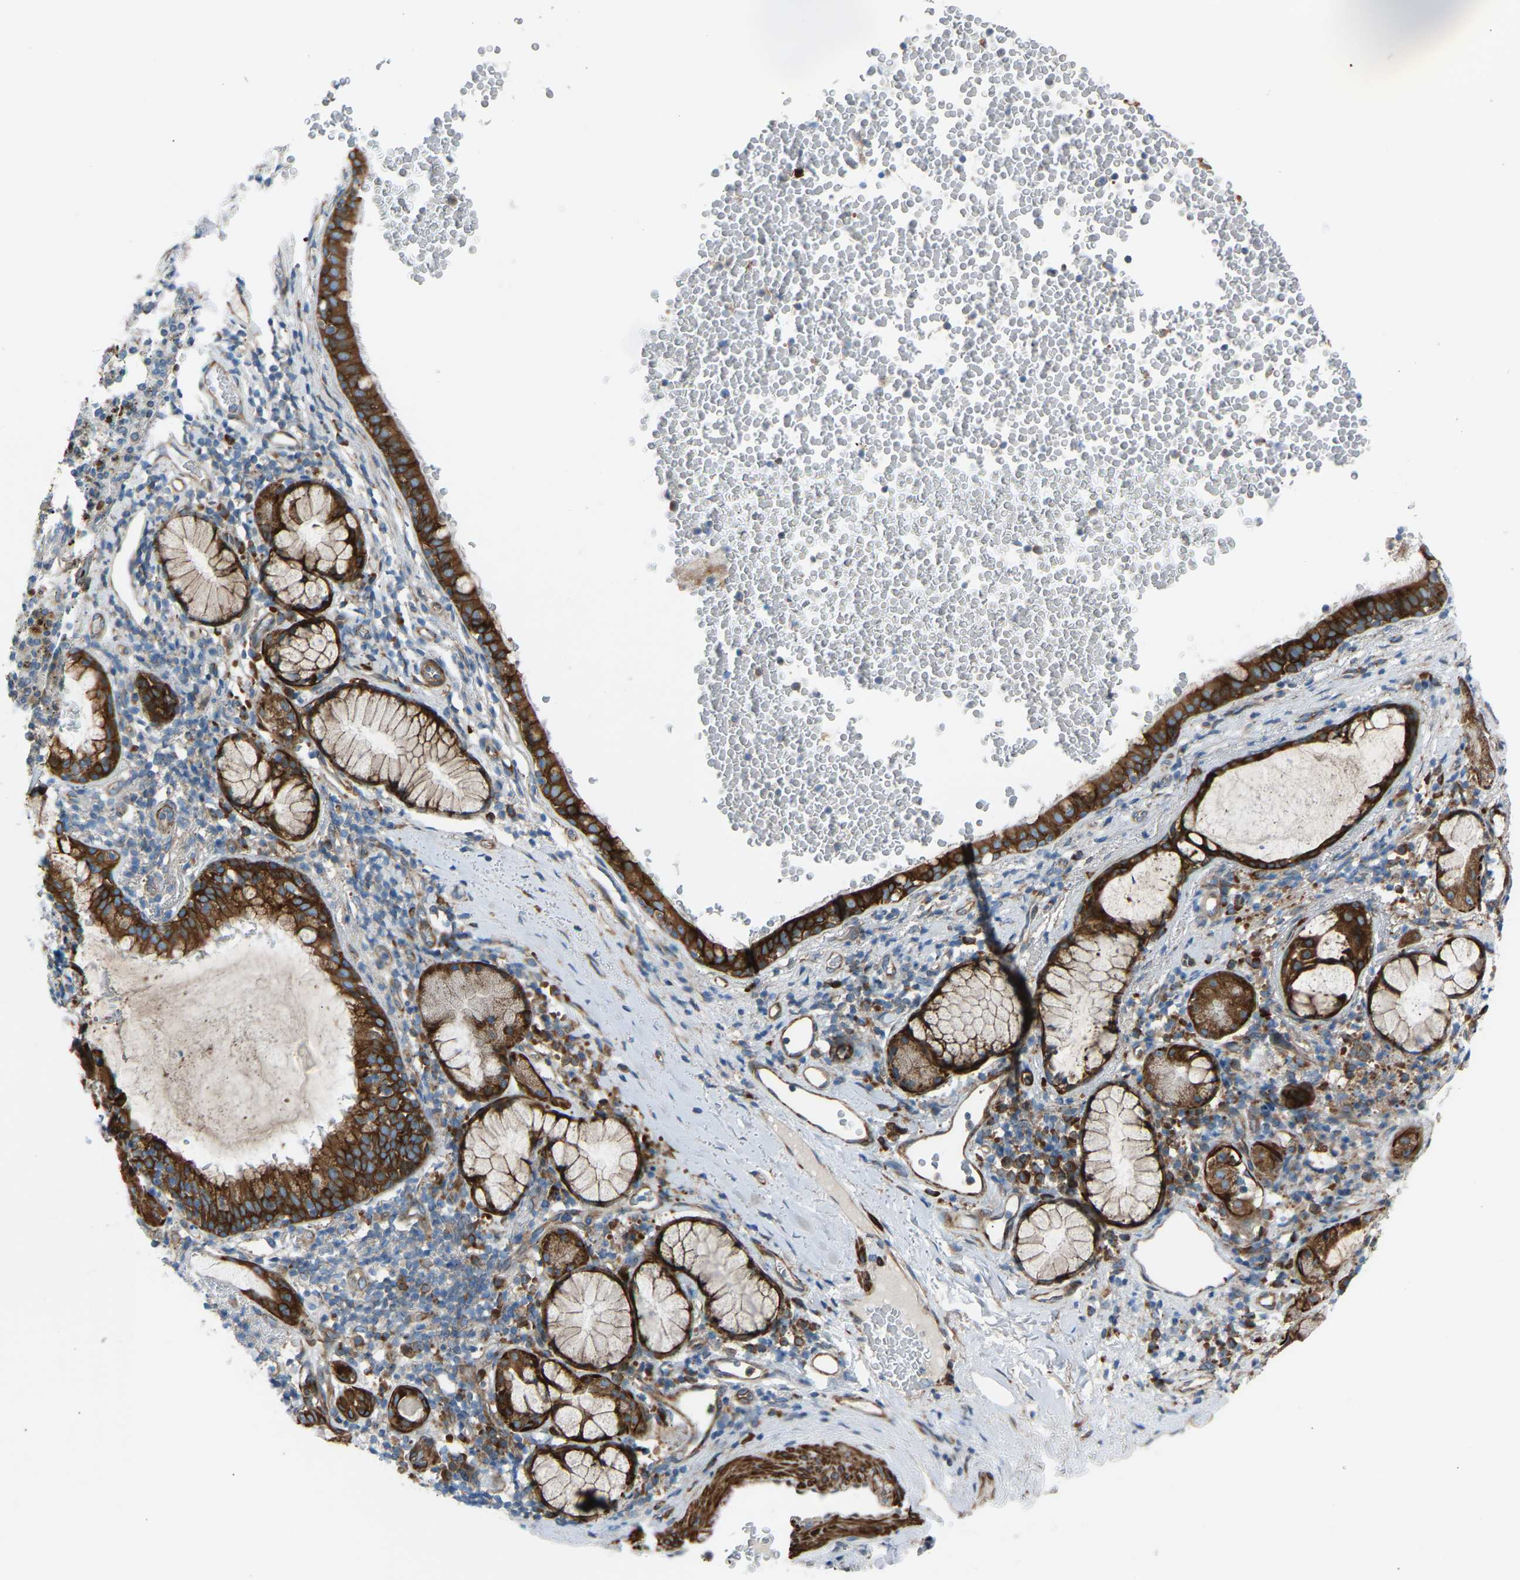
{"staining": {"intensity": "strong", "quantity": ">75%", "location": "cytoplasmic/membranous"}, "tissue": "bronchus", "cell_type": "Respiratory epithelial cells", "image_type": "normal", "snomed": [{"axis": "morphology", "description": "Normal tissue, NOS"}, {"axis": "morphology", "description": "Inflammation, NOS"}, {"axis": "topography", "description": "Cartilage tissue"}, {"axis": "topography", "description": "Bronchus"}], "caption": "Protein expression by immunohistochemistry (IHC) displays strong cytoplasmic/membranous positivity in about >75% of respiratory epithelial cells in normal bronchus. (DAB IHC with brightfield microscopy, high magnification).", "gene": "VPS41", "patient": {"sex": "male", "age": 77}}